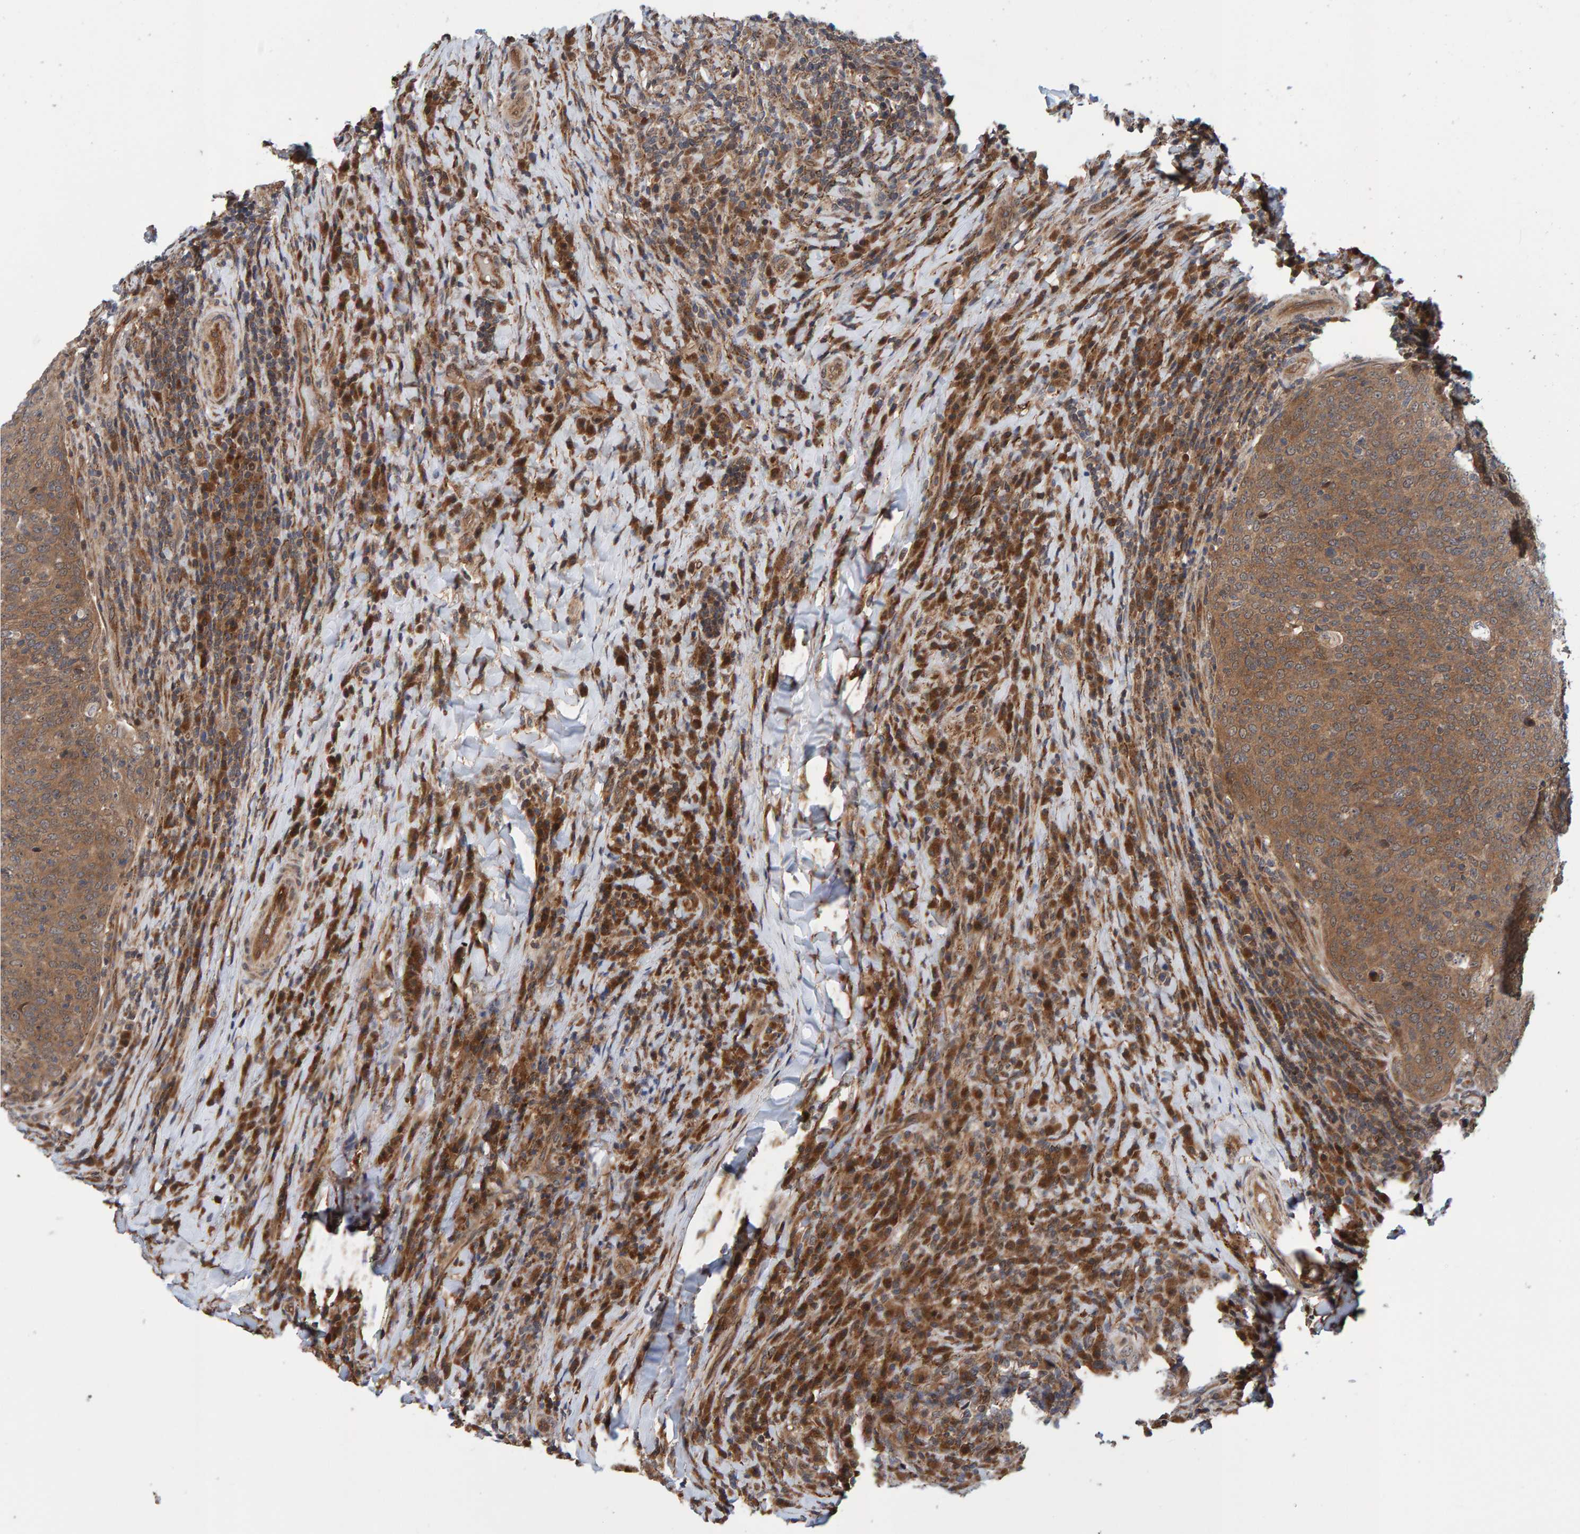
{"staining": {"intensity": "moderate", "quantity": ">75%", "location": "cytoplasmic/membranous"}, "tissue": "head and neck cancer", "cell_type": "Tumor cells", "image_type": "cancer", "snomed": [{"axis": "morphology", "description": "Squamous cell carcinoma, NOS"}, {"axis": "morphology", "description": "Squamous cell carcinoma, metastatic, NOS"}, {"axis": "topography", "description": "Lymph node"}, {"axis": "topography", "description": "Head-Neck"}], "caption": "A high-resolution photomicrograph shows immunohistochemistry (IHC) staining of head and neck cancer, which shows moderate cytoplasmic/membranous positivity in approximately >75% of tumor cells.", "gene": "SCRN2", "patient": {"sex": "male", "age": 62}}